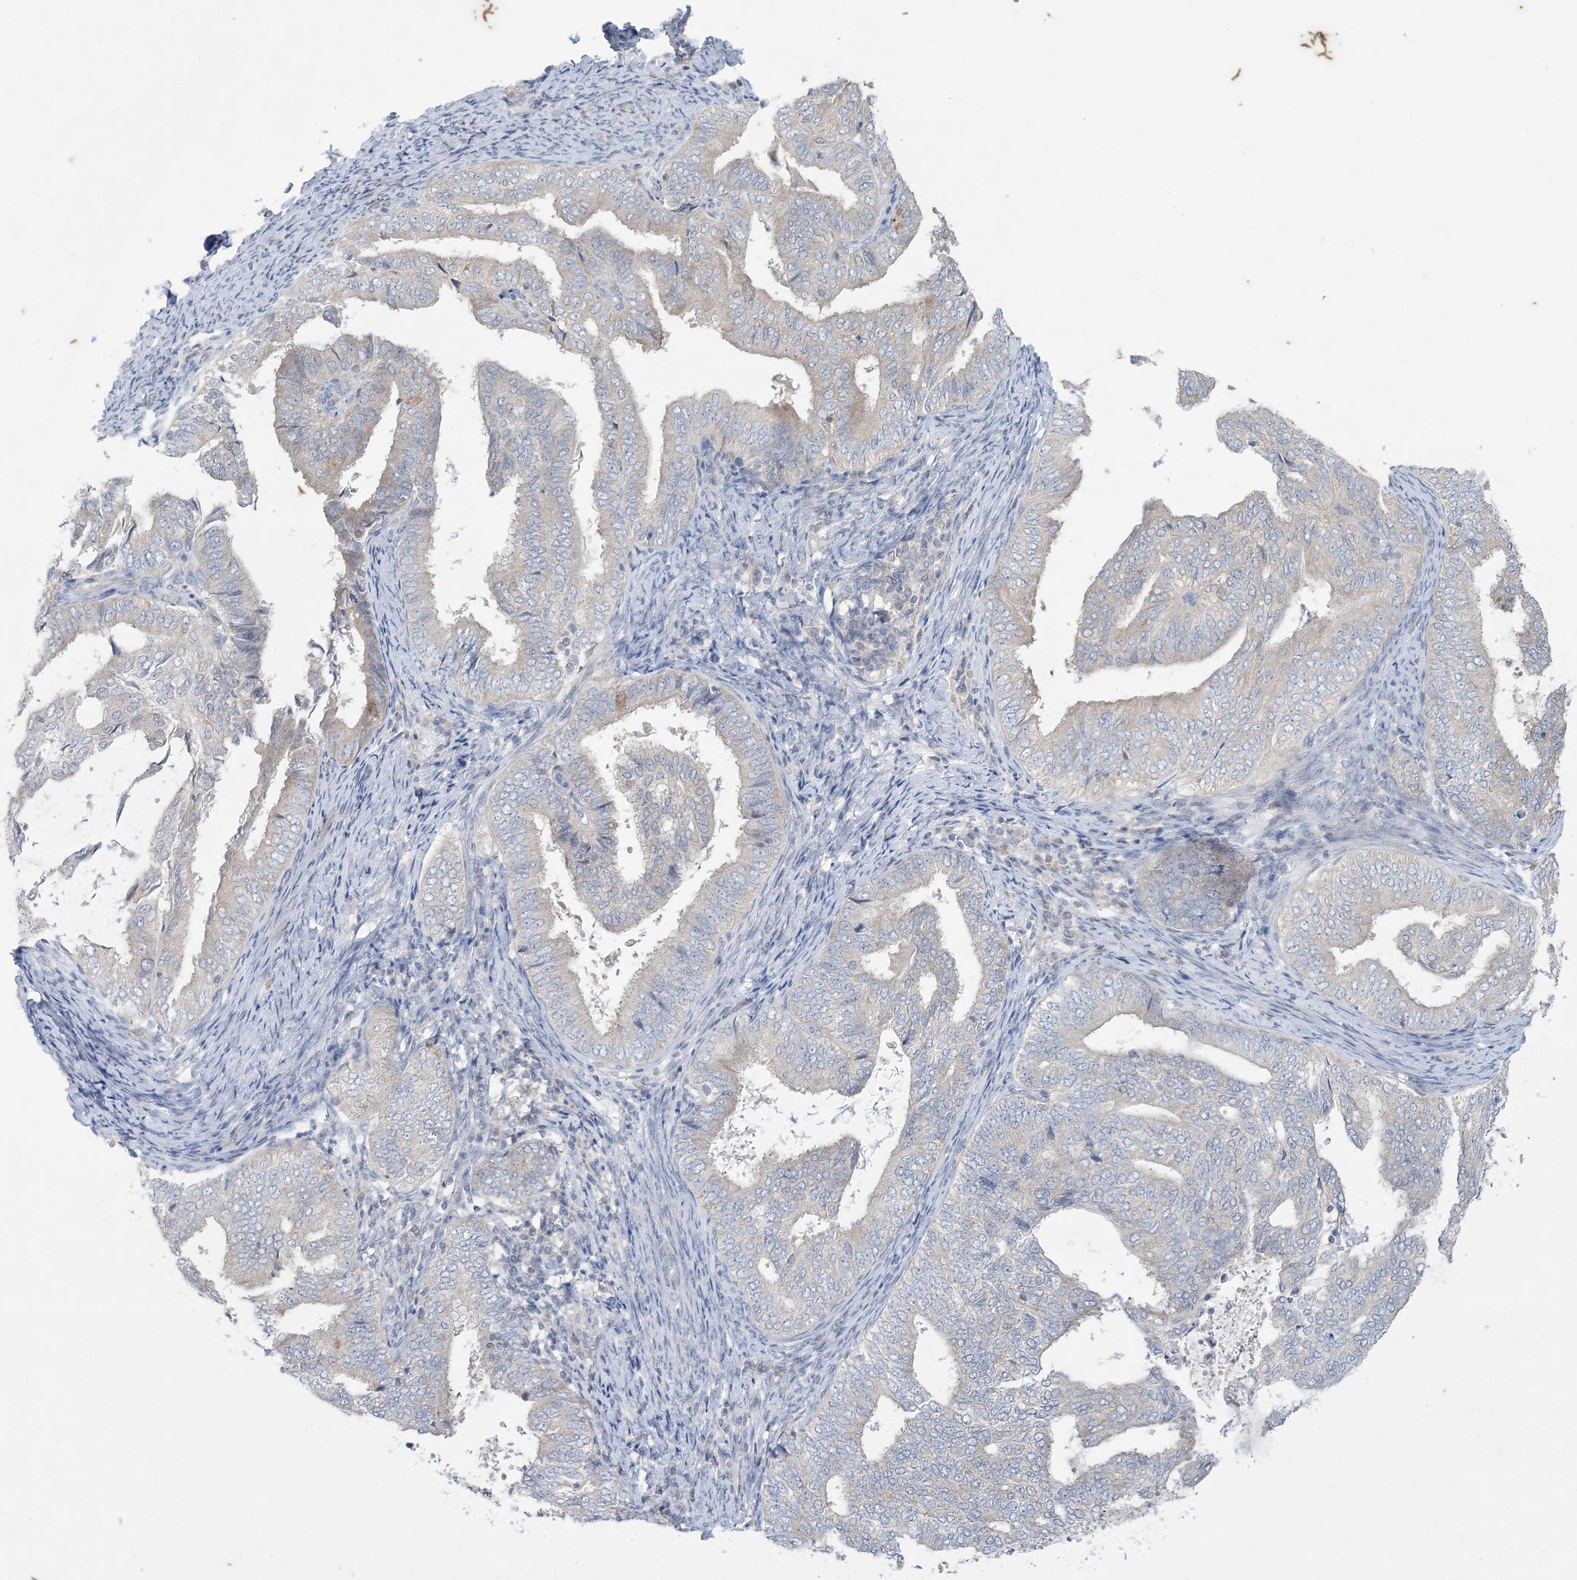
{"staining": {"intensity": "negative", "quantity": "none", "location": "none"}, "tissue": "endometrial cancer", "cell_type": "Tumor cells", "image_type": "cancer", "snomed": [{"axis": "morphology", "description": "Adenocarcinoma, NOS"}, {"axis": "topography", "description": "Endometrium"}], "caption": "IHC histopathology image of endometrial cancer stained for a protein (brown), which displays no positivity in tumor cells. The staining is performed using DAB brown chromogen with nuclei counter-stained in using hematoxylin.", "gene": "KIF3A", "patient": {"sex": "female", "age": 58}}